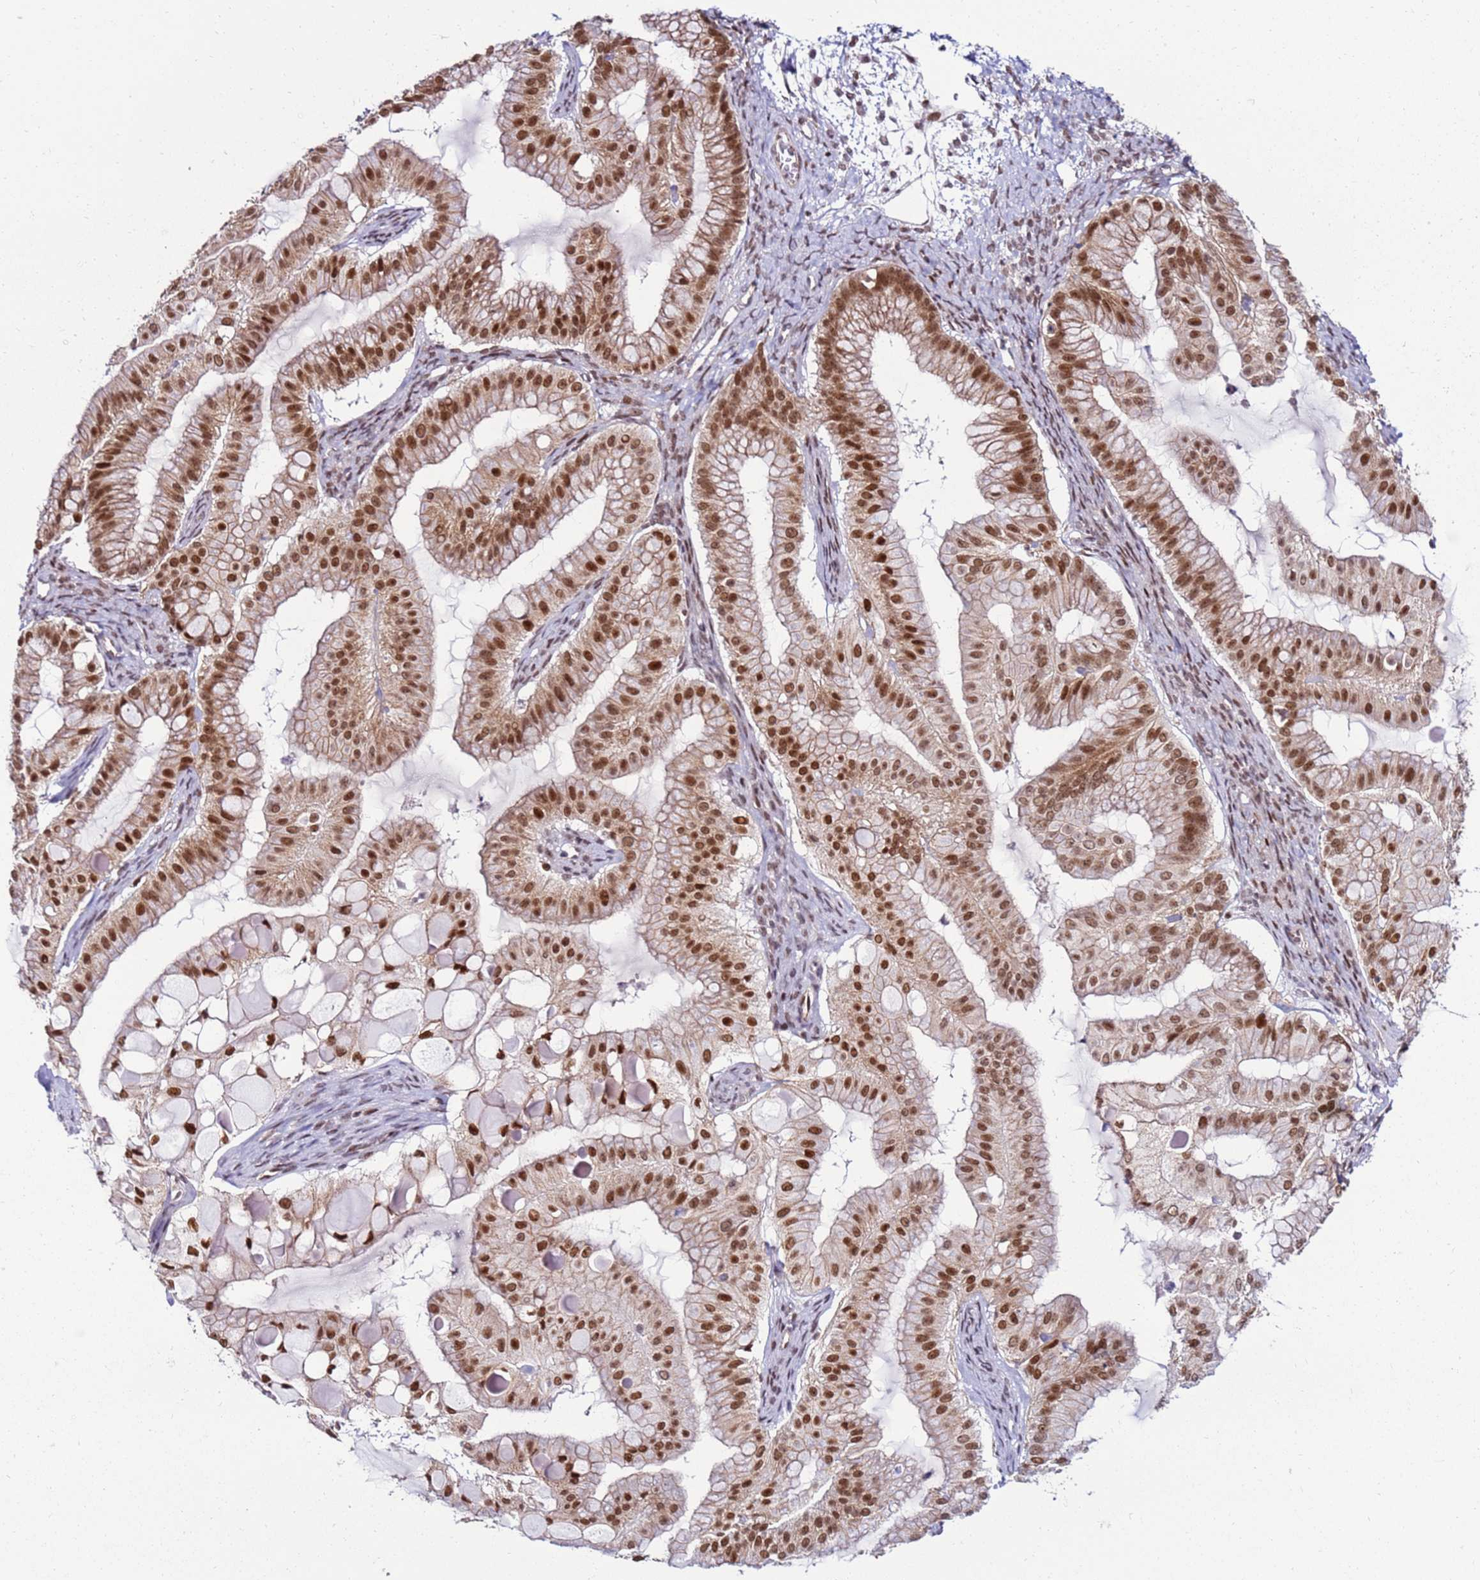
{"staining": {"intensity": "moderate", "quantity": ">75%", "location": "cytoplasmic/membranous,nuclear"}, "tissue": "ovarian cancer", "cell_type": "Tumor cells", "image_type": "cancer", "snomed": [{"axis": "morphology", "description": "Cystadenocarcinoma, mucinous, NOS"}, {"axis": "topography", "description": "Ovary"}], "caption": "Tumor cells show moderate cytoplasmic/membranous and nuclear positivity in about >75% of cells in ovarian mucinous cystadenocarcinoma.", "gene": "KPNA4", "patient": {"sex": "female", "age": 61}}